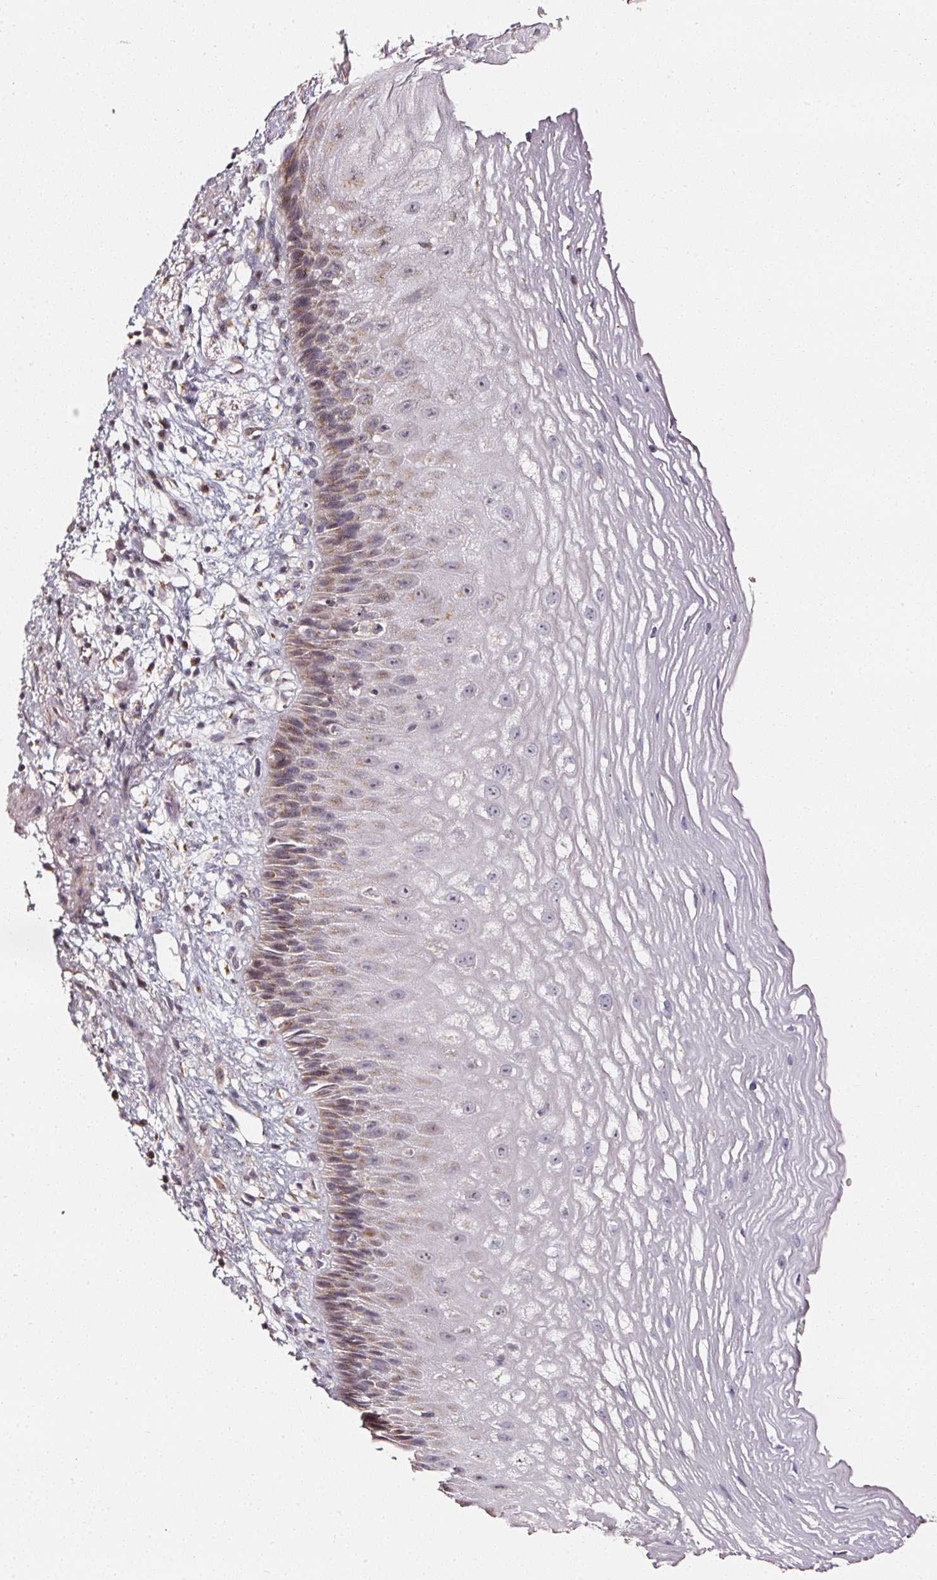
{"staining": {"intensity": "moderate", "quantity": "25%-75%", "location": "cytoplasmic/membranous,nuclear"}, "tissue": "esophagus", "cell_type": "Squamous epithelial cells", "image_type": "normal", "snomed": [{"axis": "morphology", "description": "Normal tissue, NOS"}, {"axis": "topography", "description": "Esophagus"}], "caption": "This histopathology image demonstrates IHC staining of benign human esophagus, with medium moderate cytoplasmic/membranous,nuclear positivity in approximately 25%-75% of squamous epithelial cells.", "gene": "NTRK1", "patient": {"sex": "male", "age": 60}}